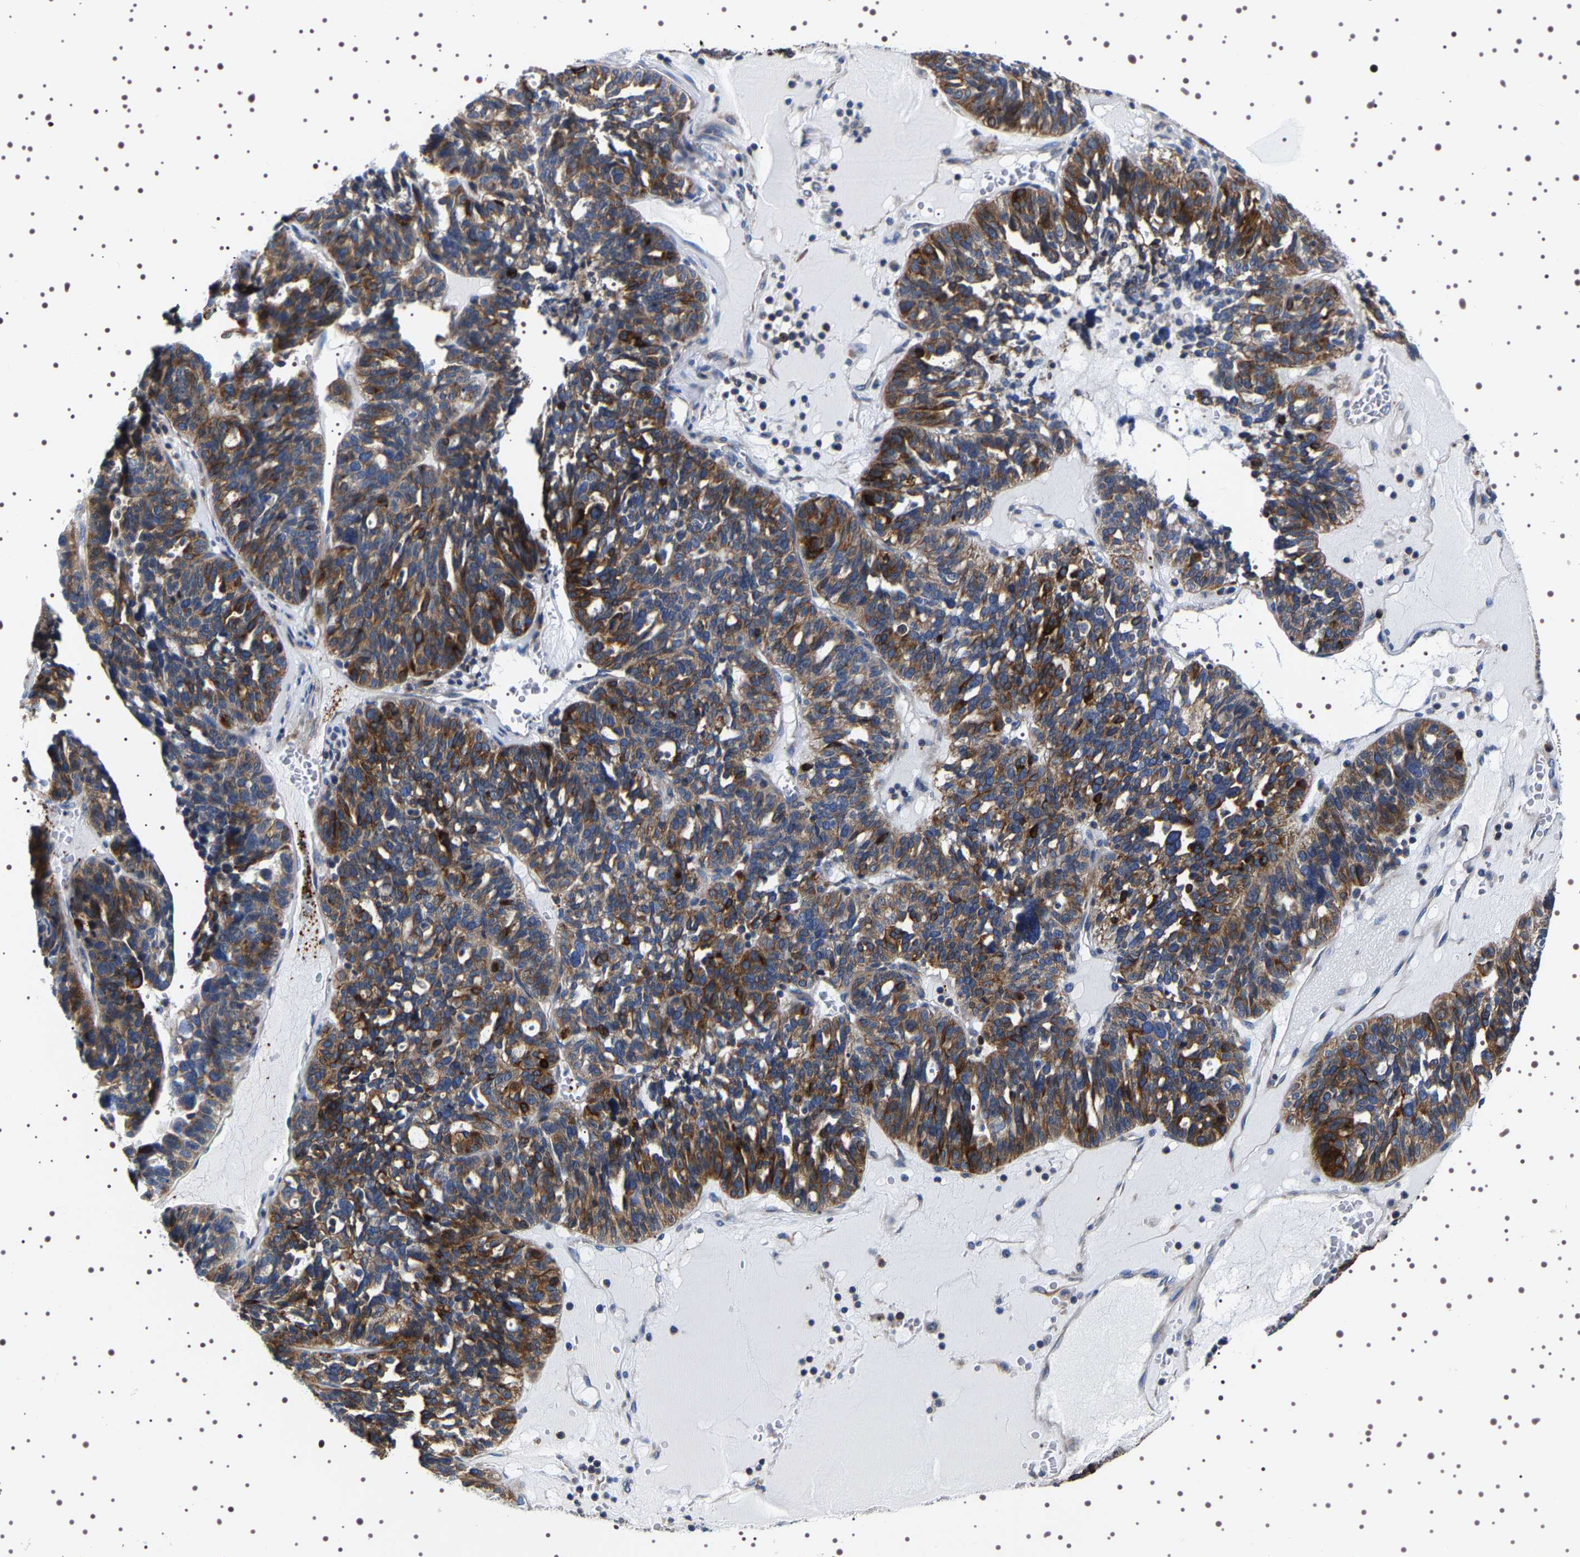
{"staining": {"intensity": "moderate", "quantity": ">75%", "location": "cytoplasmic/membranous"}, "tissue": "ovarian cancer", "cell_type": "Tumor cells", "image_type": "cancer", "snomed": [{"axis": "morphology", "description": "Cystadenocarcinoma, serous, NOS"}, {"axis": "topography", "description": "Ovary"}], "caption": "DAB immunohistochemical staining of ovarian cancer demonstrates moderate cytoplasmic/membranous protein expression in about >75% of tumor cells.", "gene": "SQLE", "patient": {"sex": "female", "age": 59}}